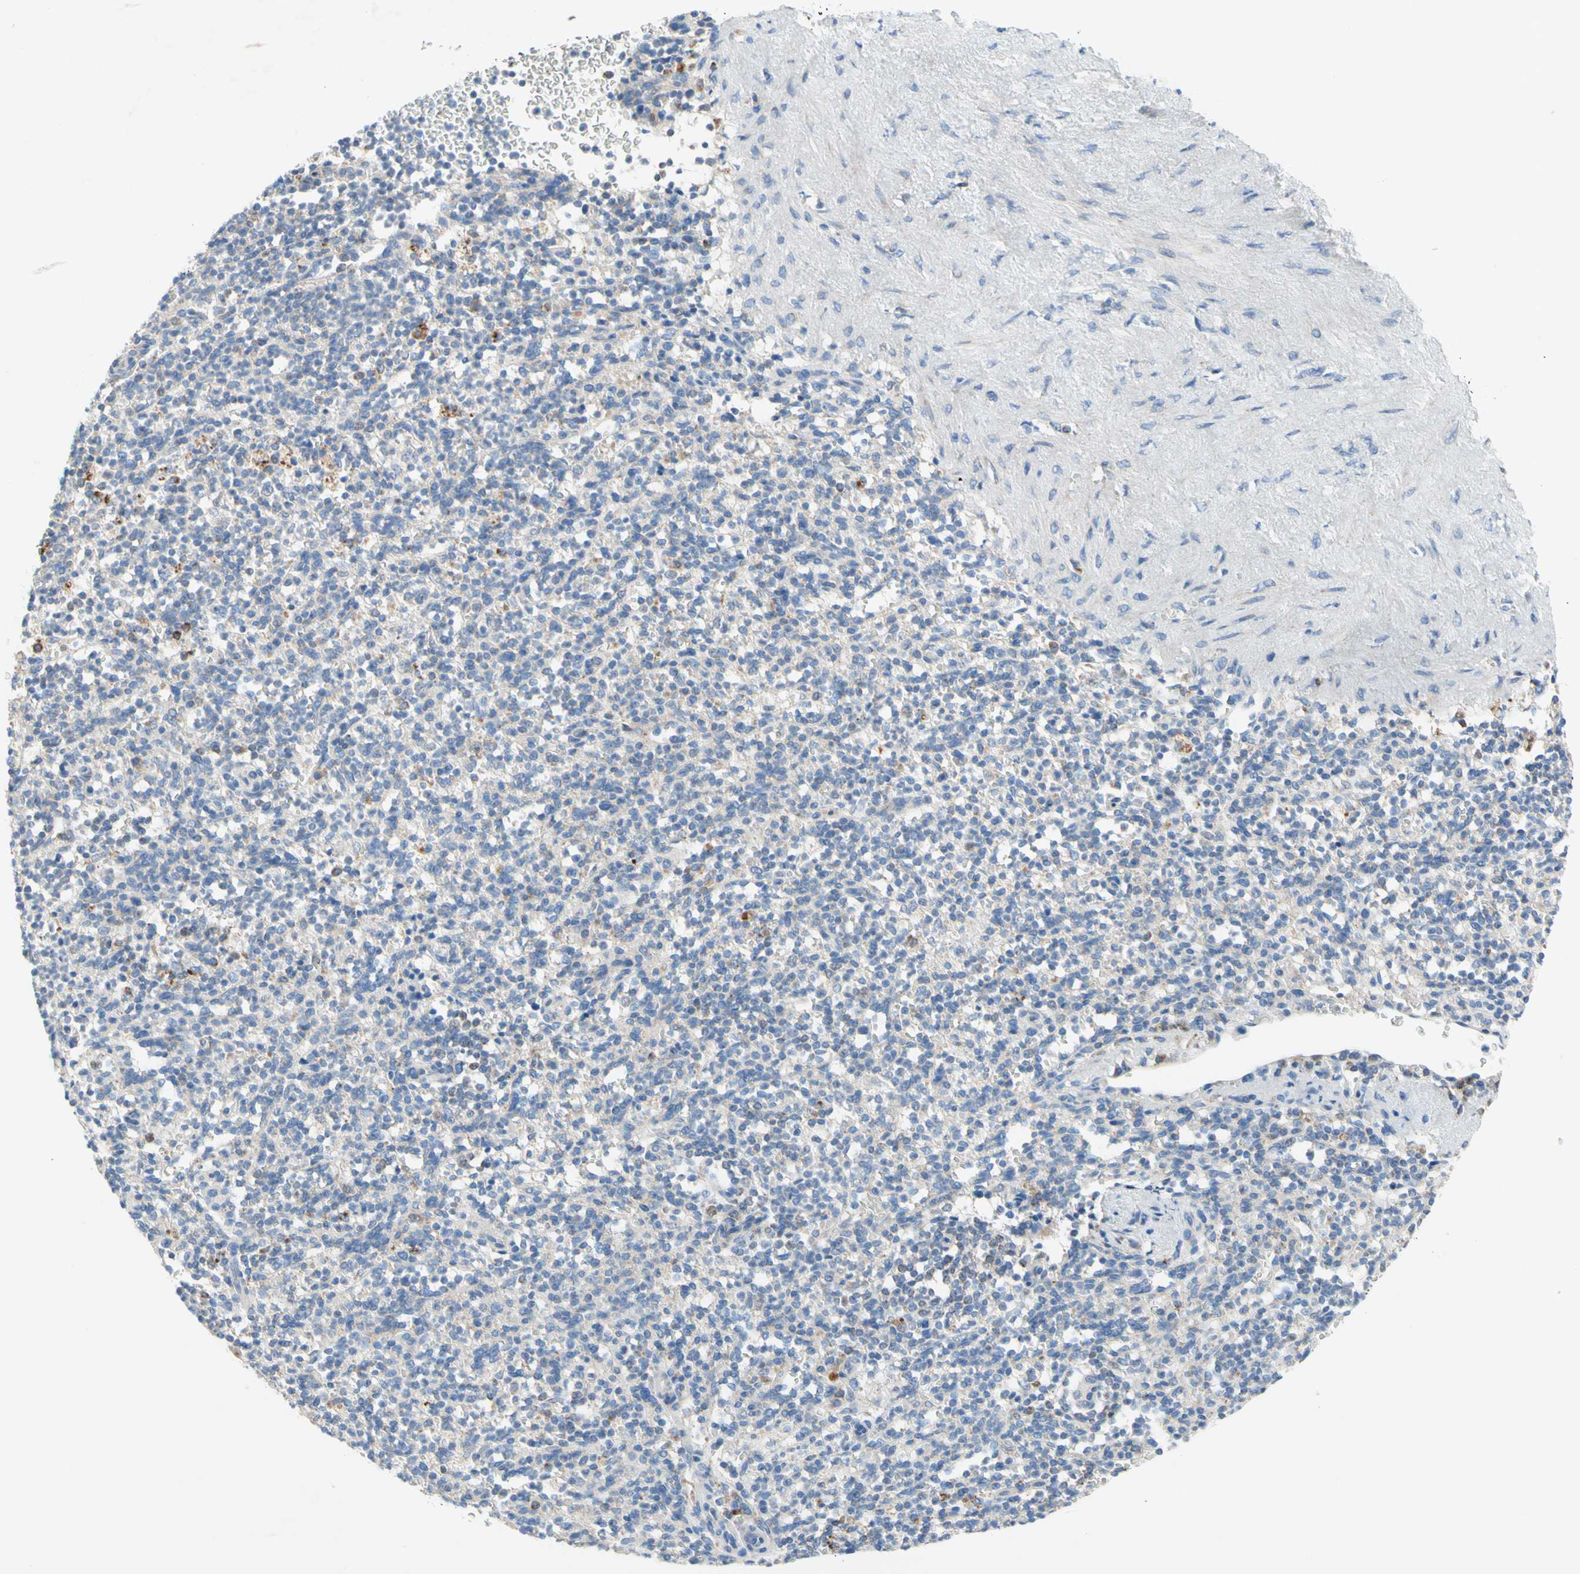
{"staining": {"intensity": "weak", "quantity": "25%-75%", "location": "cytoplasmic/membranous"}, "tissue": "spleen", "cell_type": "Cells in red pulp", "image_type": "normal", "snomed": [{"axis": "morphology", "description": "Normal tissue, NOS"}, {"axis": "topography", "description": "Spleen"}], "caption": "This is a micrograph of IHC staining of benign spleen, which shows weak expression in the cytoplasmic/membranous of cells in red pulp.", "gene": "MFF", "patient": {"sex": "female", "age": 74}}